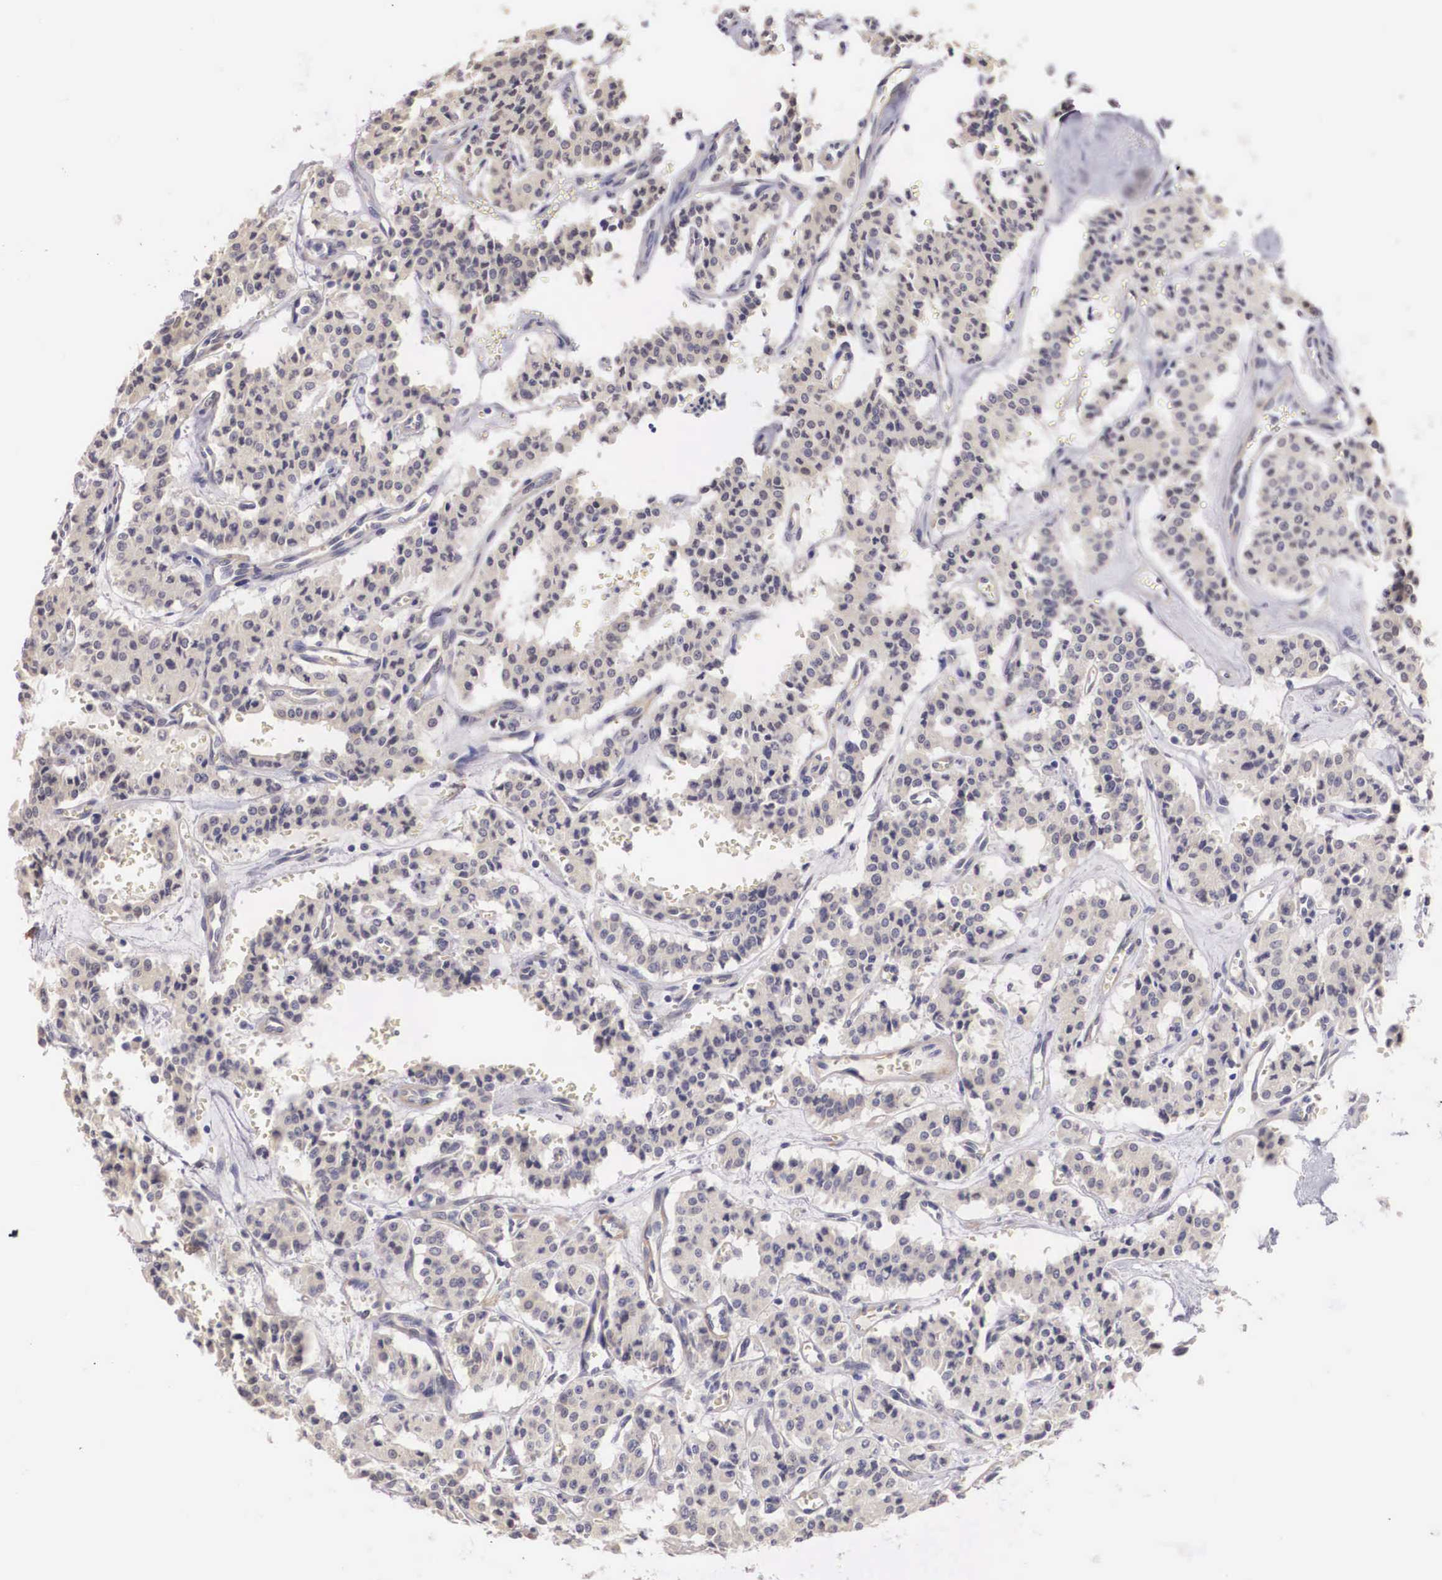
{"staining": {"intensity": "weak", "quantity": ">75%", "location": "cytoplasmic/membranous"}, "tissue": "carcinoid", "cell_type": "Tumor cells", "image_type": "cancer", "snomed": [{"axis": "morphology", "description": "Carcinoid, malignant, NOS"}, {"axis": "topography", "description": "Bronchus"}], "caption": "Carcinoid stained for a protein displays weak cytoplasmic/membranous positivity in tumor cells. (Stains: DAB (3,3'-diaminobenzidine) in brown, nuclei in blue, Microscopy: brightfield microscopy at high magnification).", "gene": "ENOX2", "patient": {"sex": "male", "age": 55}}